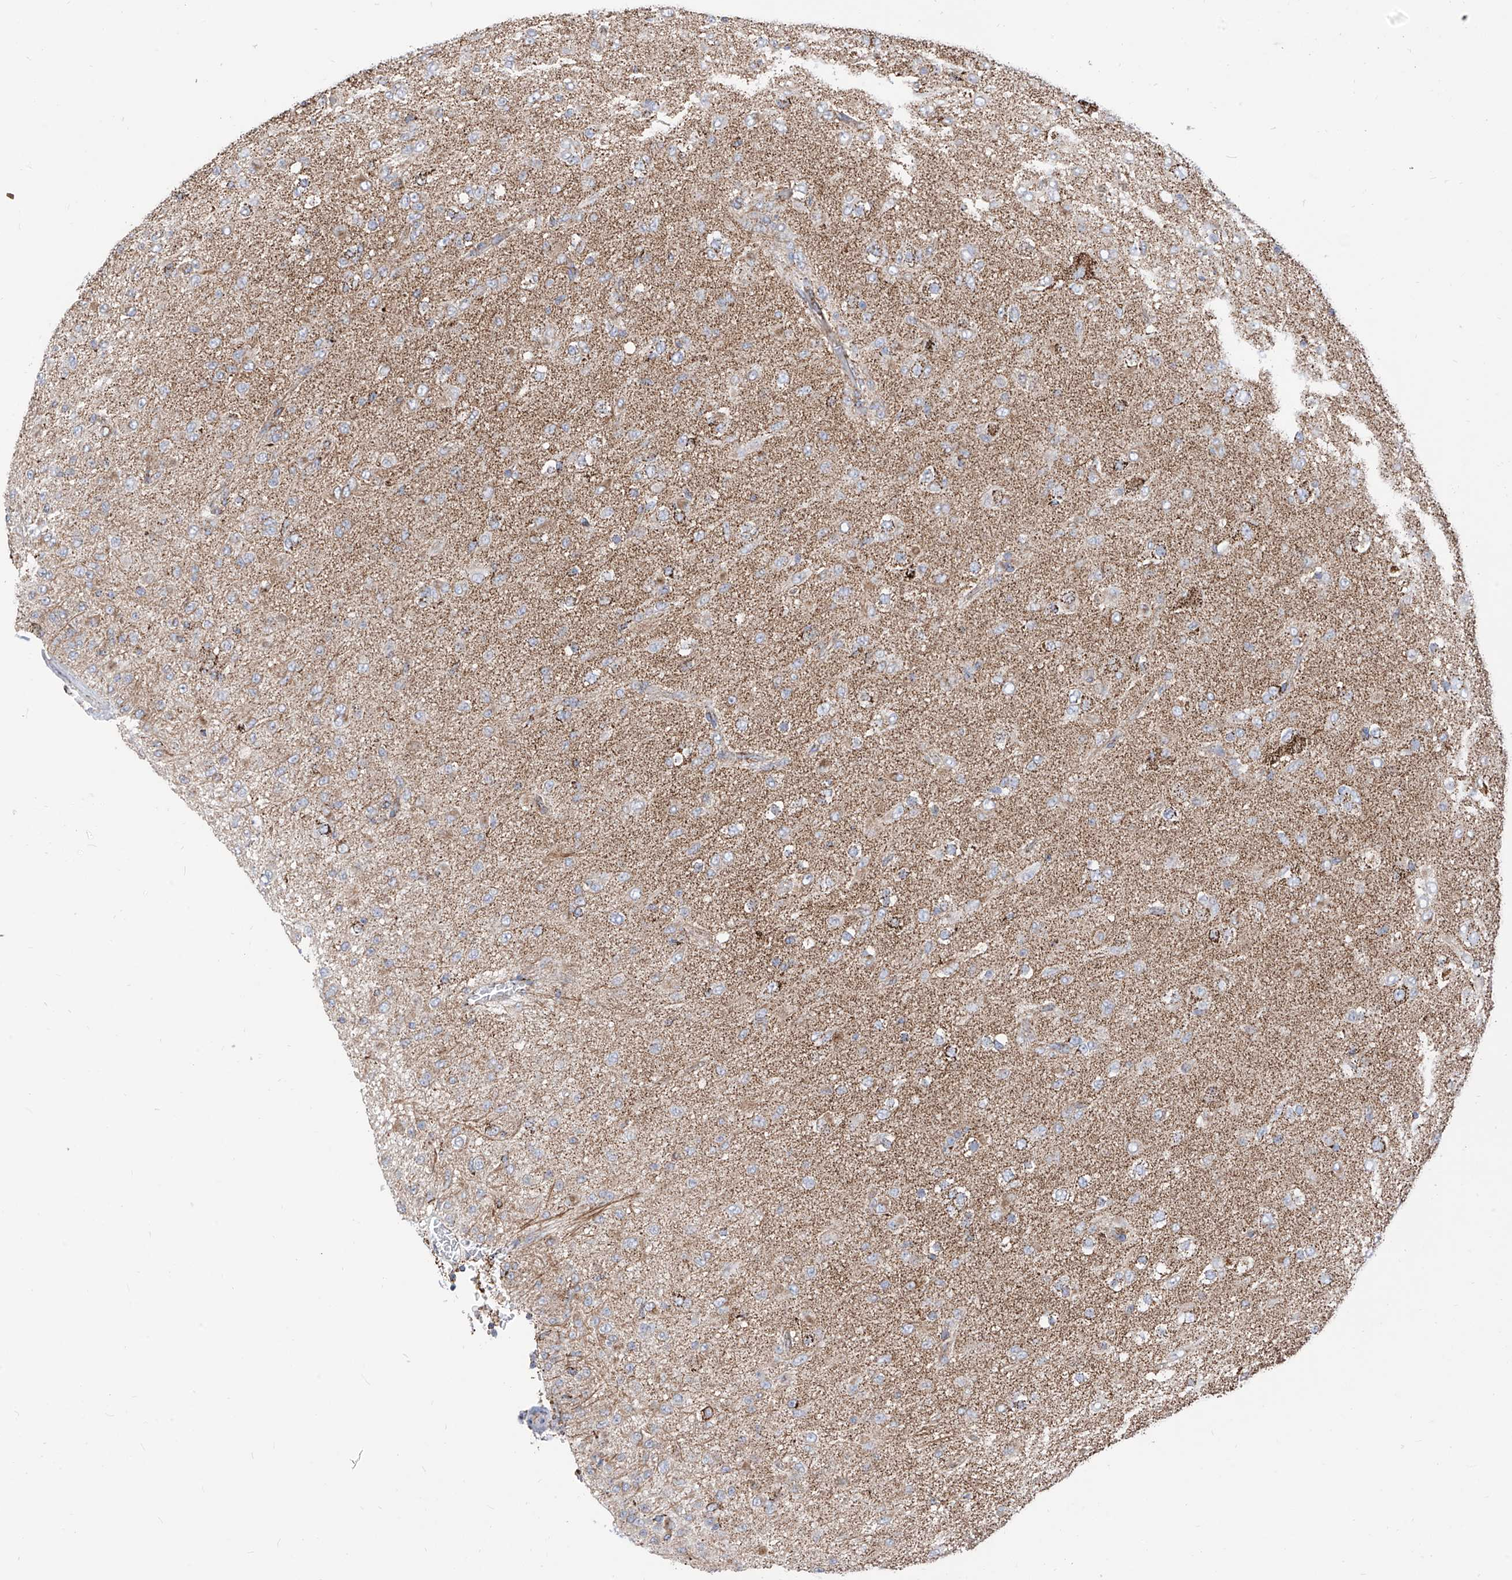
{"staining": {"intensity": "strong", "quantity": "<25%", "location": "cytoplasmic/membranous"}, "tissue": "glioma", "cell_type": "Tumor cells", "image_type": "cancer", "snomed": [{"axis": "morphology", "description": "Glioma, malignant, Low grade"}, {"axis": "topography", "description": "Brain"}], "caption": "Human glioma stained with a protein marker reveals strong staining in tumor cells.", "gene": "COX5B", "patient": {"sex": "male", "age": 65}}